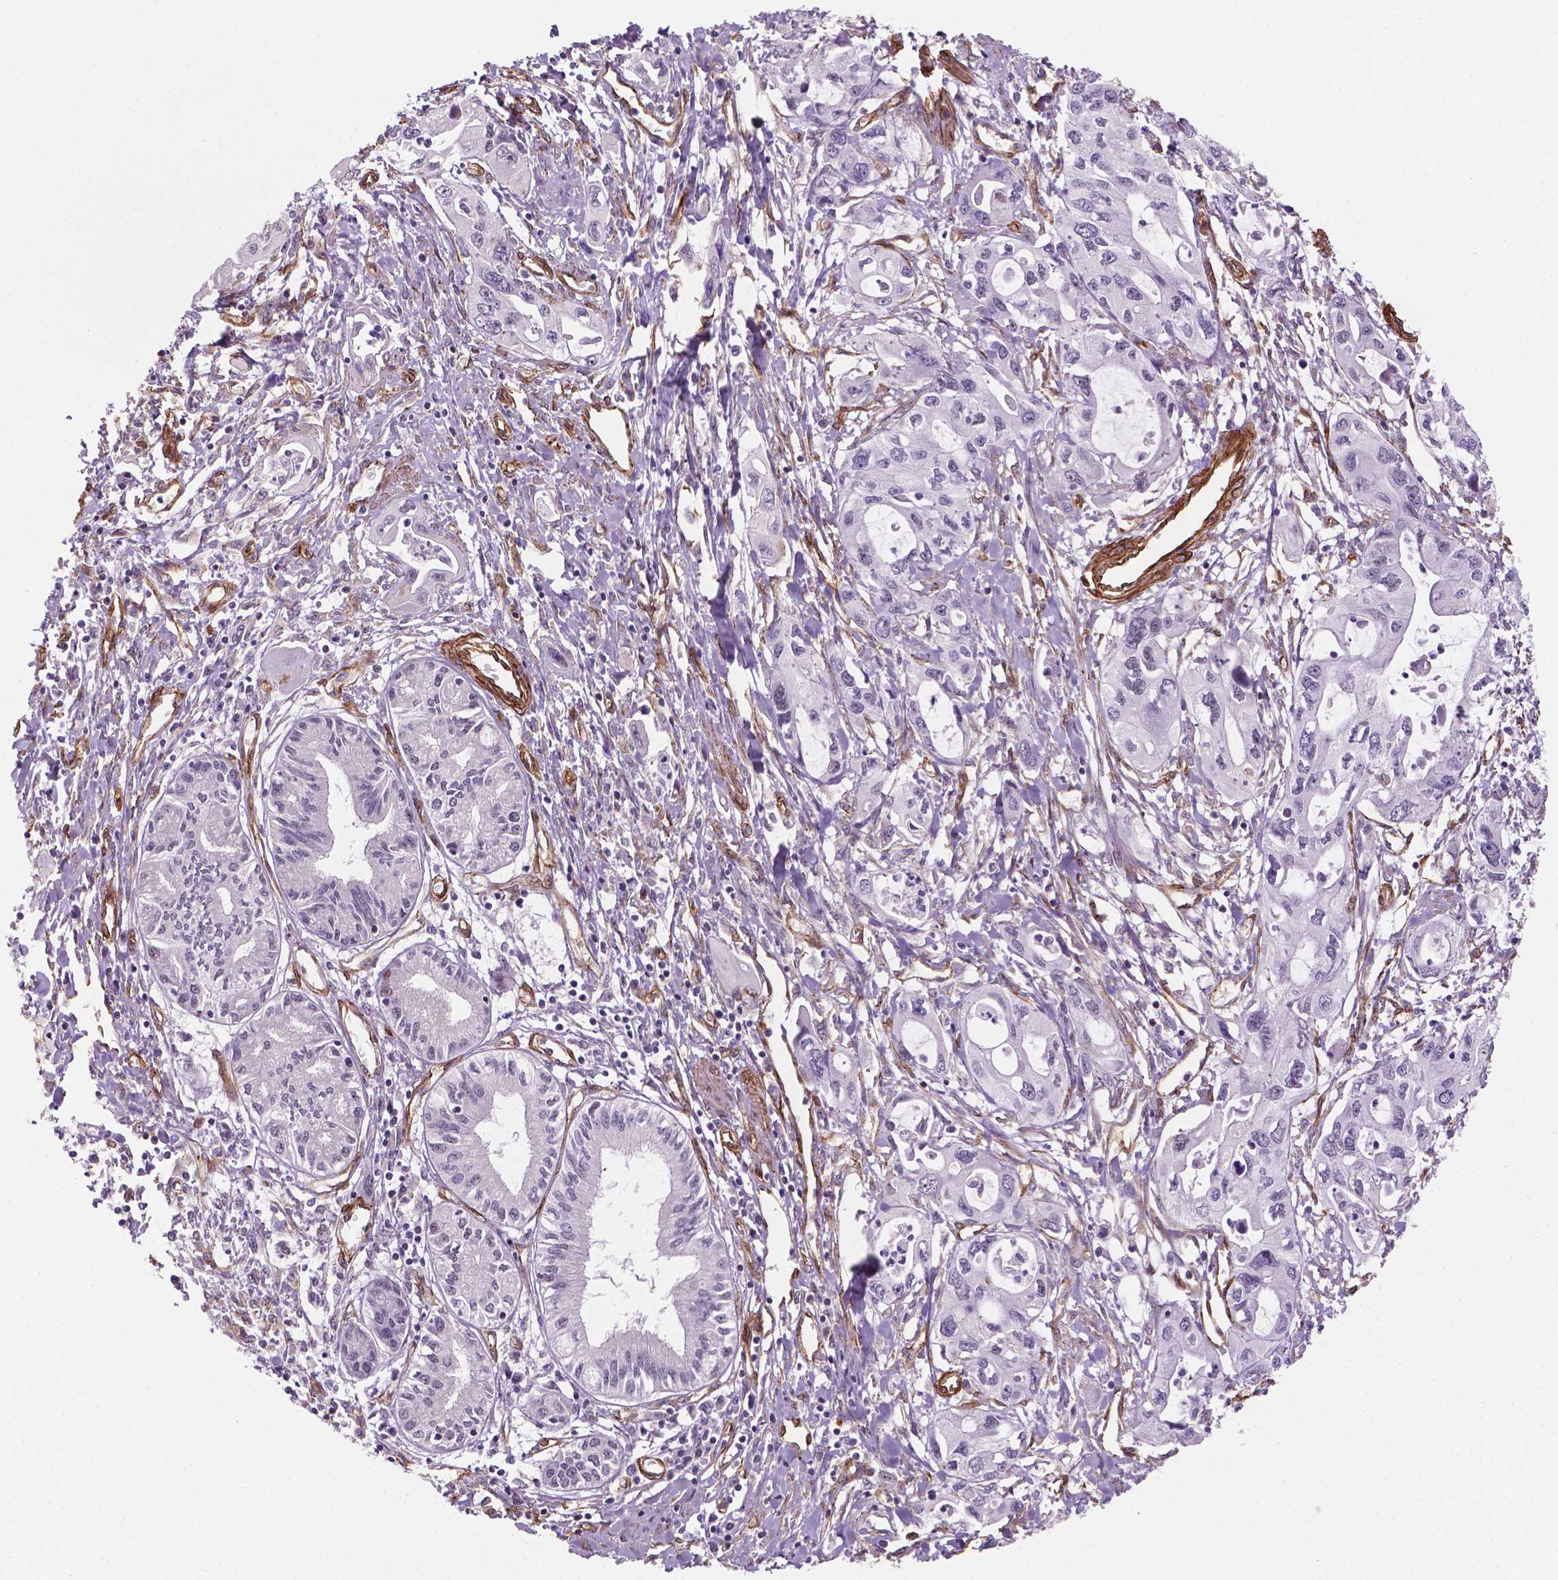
{"staining": {"intensity": "negative", "quantity": "none", "location": "none"}, "tissue": "pancreatic cancer", "cell_type": "Tumor cells", "image_type": "cancer", "snomed": [{"axis": "morphology", "description": "Adenocarcinoma, NOS"}, {"axis": "topography", "description": "Pancreas"}], "caption": "Adenocarcinoma (pancreatic) stained for a protein using IHC displays no expression tumor cells.", "gene": "EGFL8", "patient": {"sex": "male", "age": 60}}